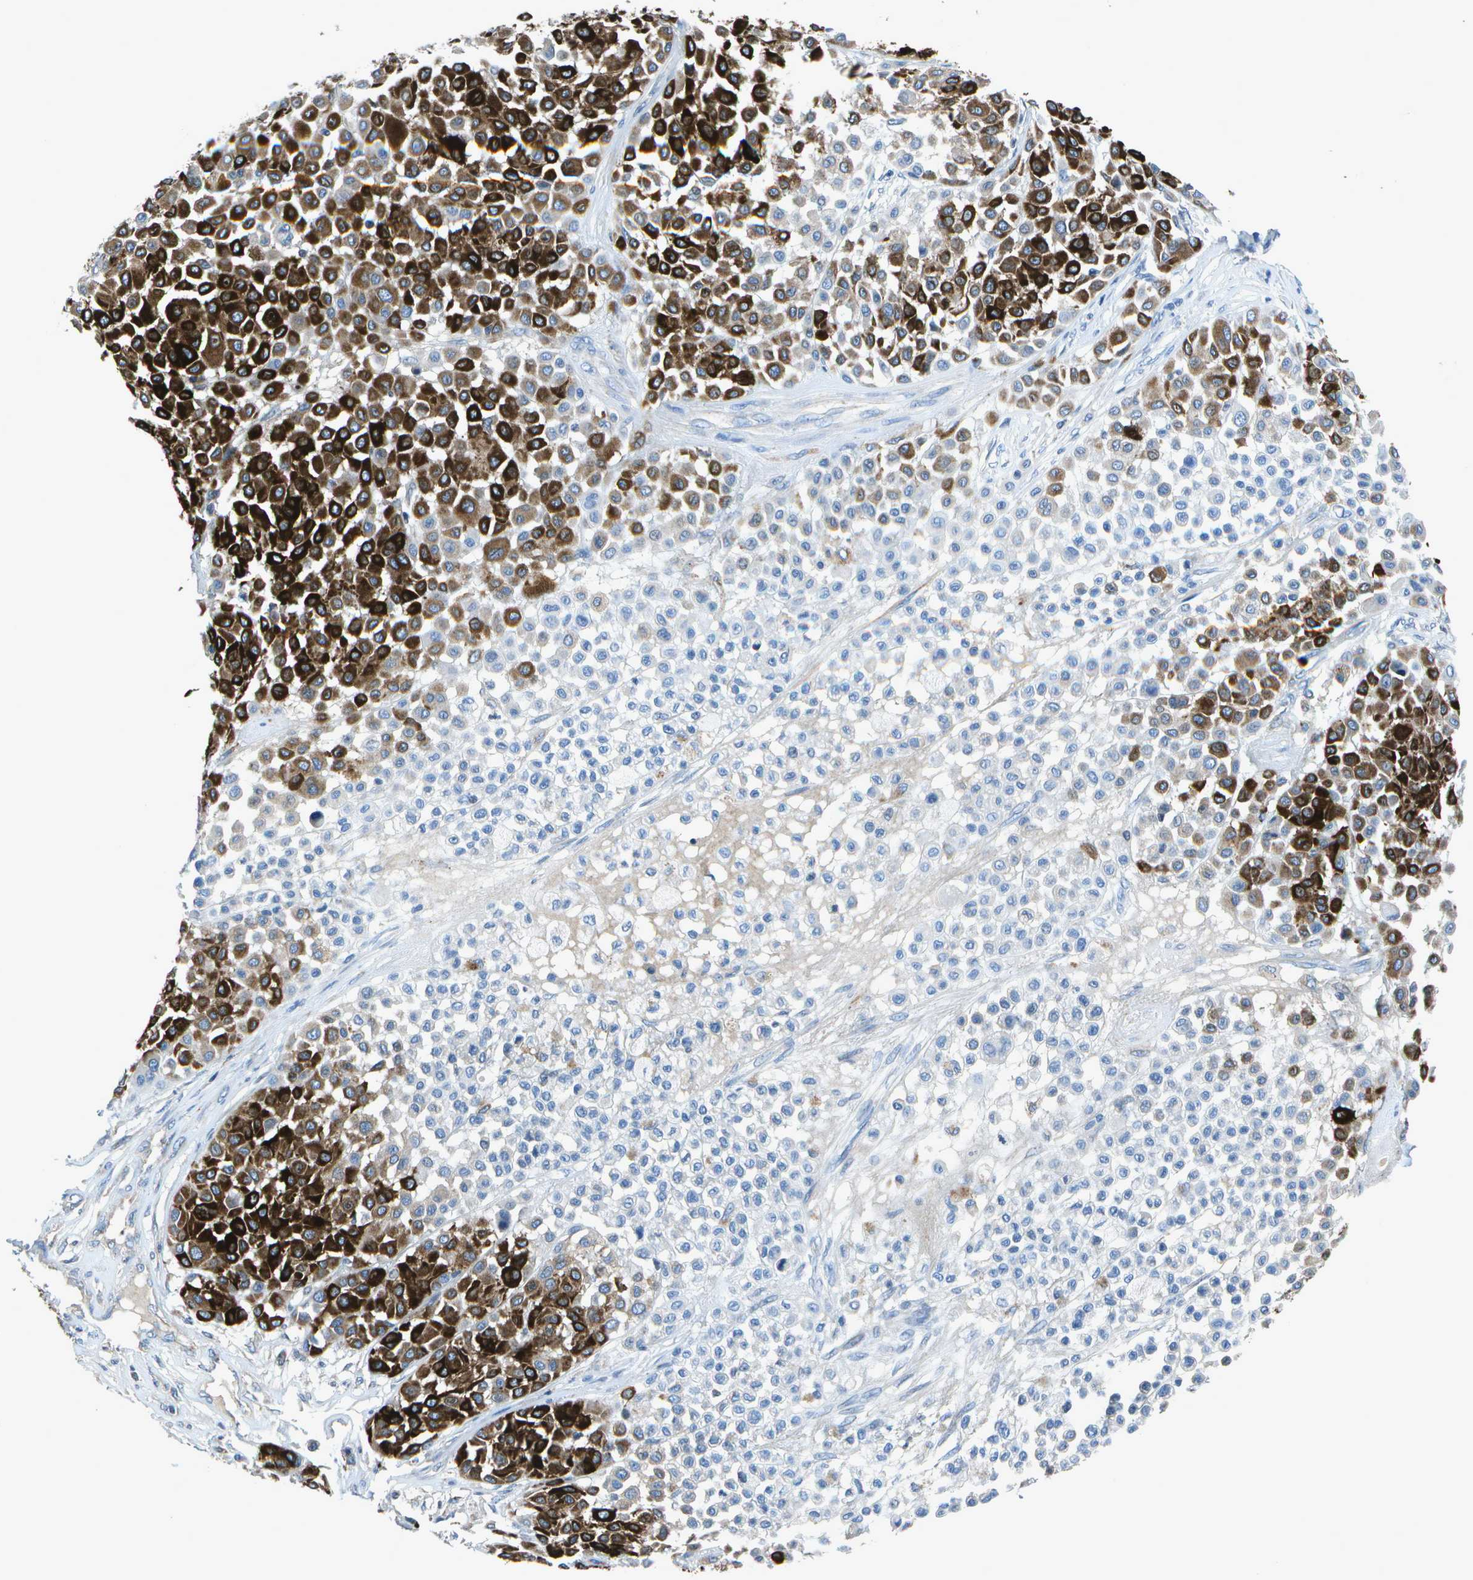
{"staining": {"intensity": "strong", "quantity": "25%-75%", "location": "cytoplasmic/membranous"}, "tissue": "melanoma", "cell_type": "Tumor cells", "image_type": "cancer", "snomed": [{"axis": "morphology", "description": "Malignant melanoma, Metastatic site"}, {"axis": "topography", "description": "Soft tissue"}], "caption": "Immunohistochemistry (IHC) of malignant melanoma (metastatic site) displays high levels of strong cytoplasmic/membranous positivity in approximately 25%-75% of tumor cells.", "gene": "DCT", "patient": {"sex": "male", "age": 41}}